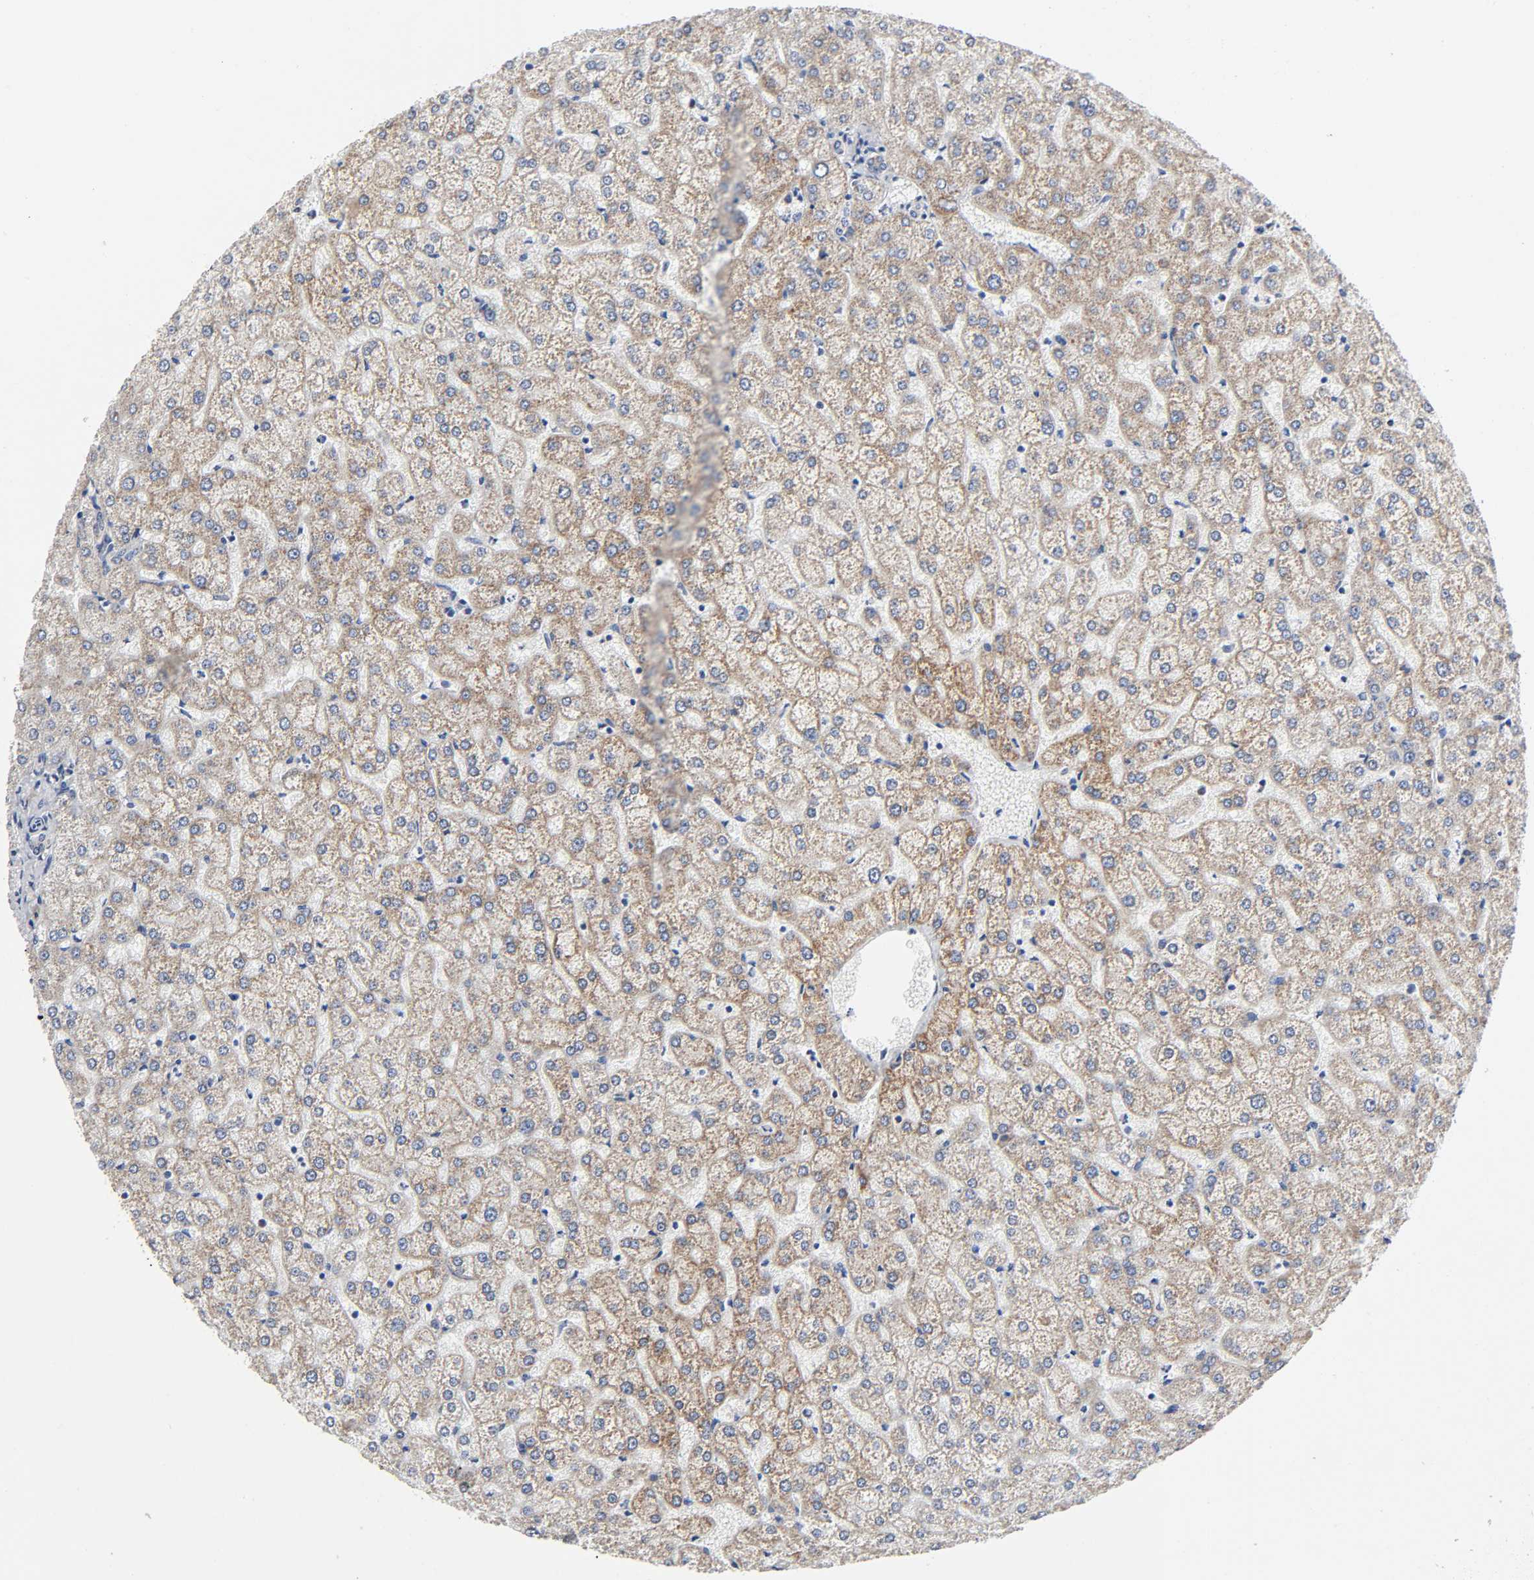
{"staining": {"intensity": "moderate", "quantity": "25%-75%", "location": "cytoplasmic/membranous"}, "tissue": "liver", "cell_type": "Cholangiocytes", "image_type": "normal", "snomed": [{"axis": "morphology", "description": "Normal tissue, NOS"}, {"axis": "topography", "description": "Liver"}], "caption": "An immunohistochemistry photomicrograph of normal tissue is shown. Protein staining in brown shows moderate cytoplasmic/membranous positivity in liver within cholangiocytes.", "gene": "AOPEP", "patient": {"sex": "female", "age": 32}}